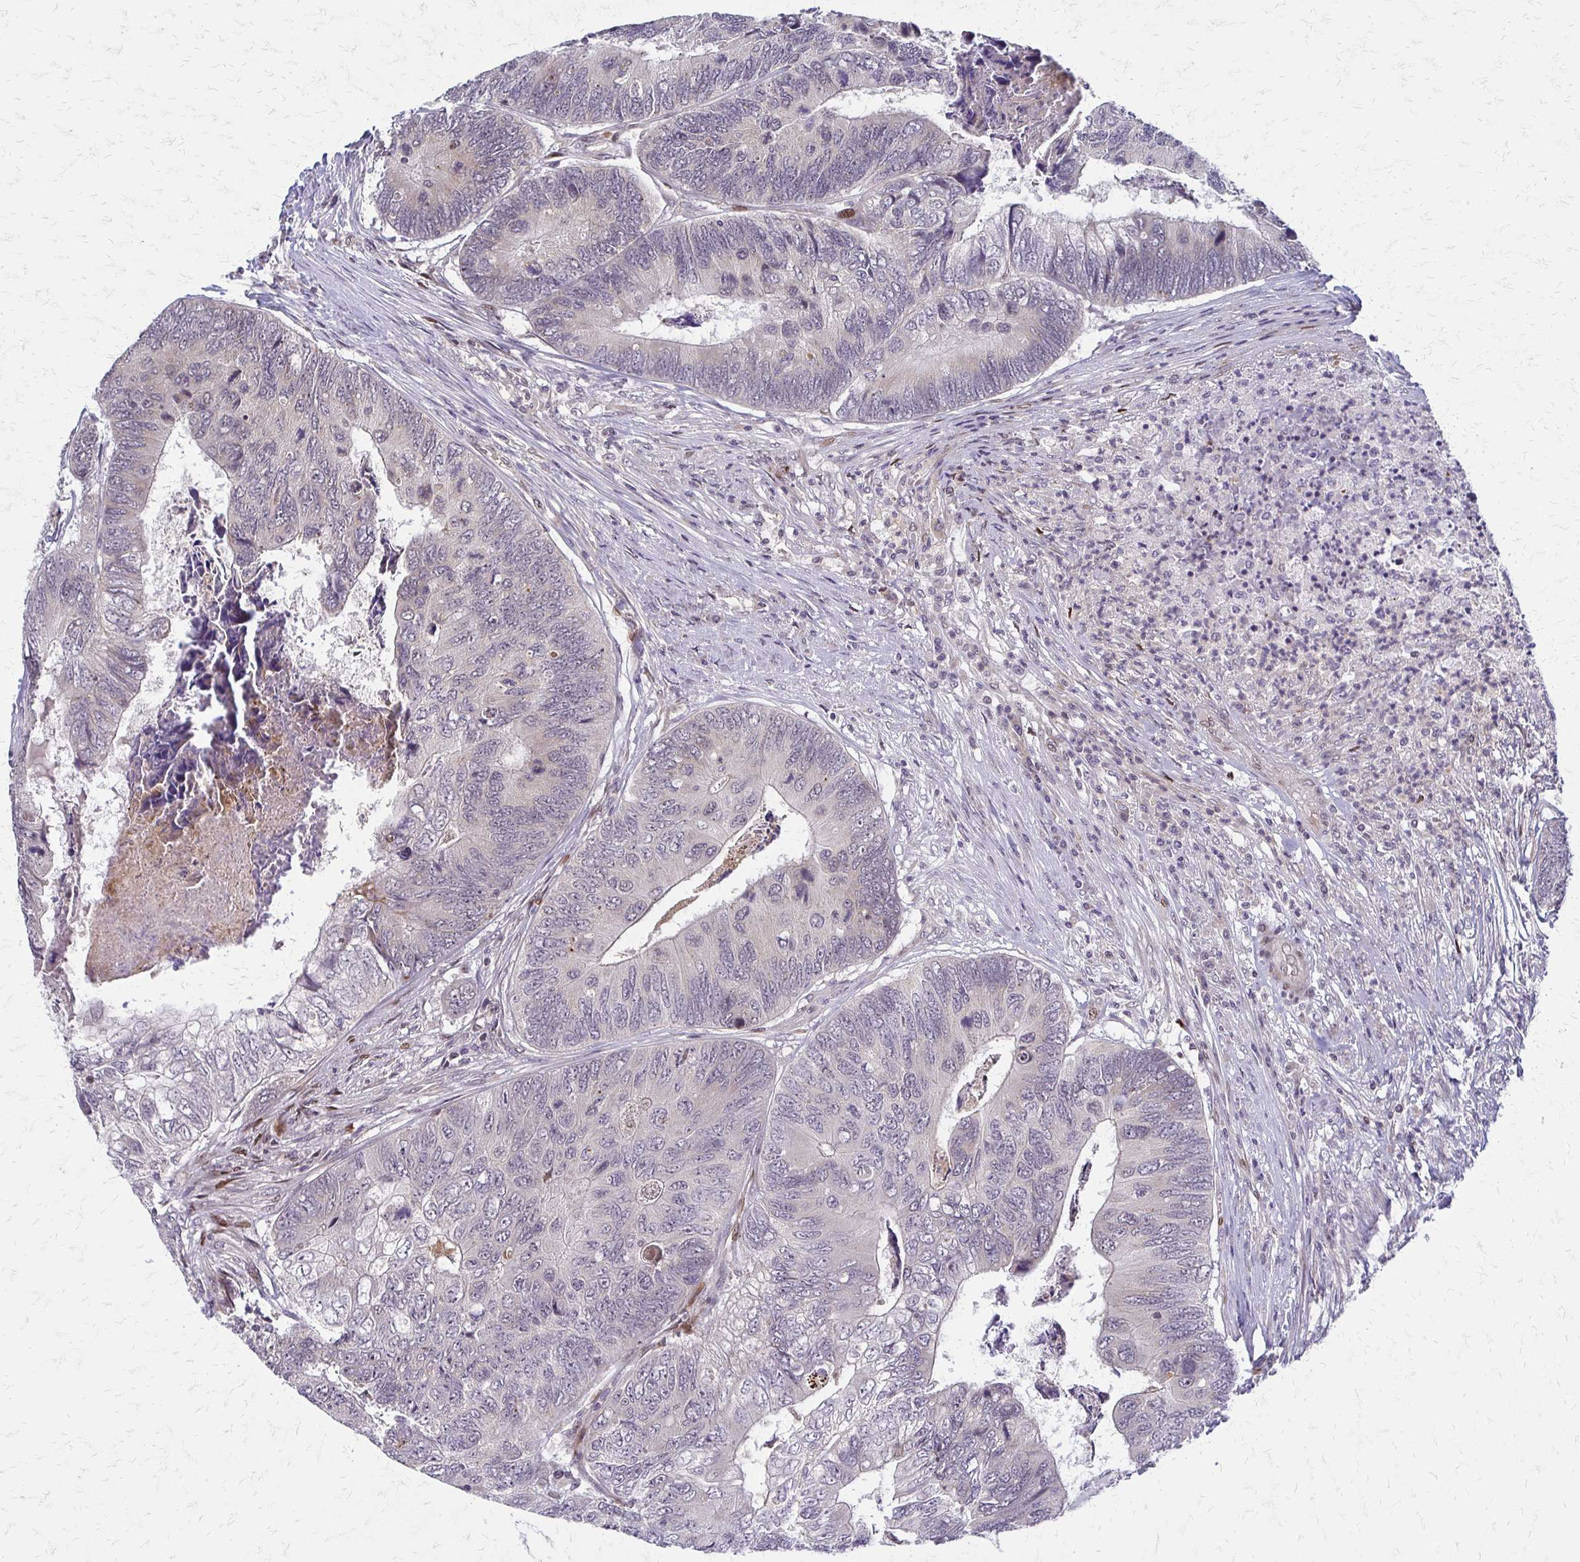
{"staining": {"intensity": "negative", "quantity": "none", "location": "none"}, "tissue": "colorectal cancer", "cell_type": "Tumor cells", "image_type": "cancer", "snomed": [{"axis": "morphology", "description": "Adenocarcinoma, NOS"}, {"axis": "topography", "description": "Colon"}], "caption": "Colorectal cancer was stained to show a protein in brown. There is no significant staining in tumor cells.", "gene": "TRIR", "patient": {"sex": "female", "age": 67}}